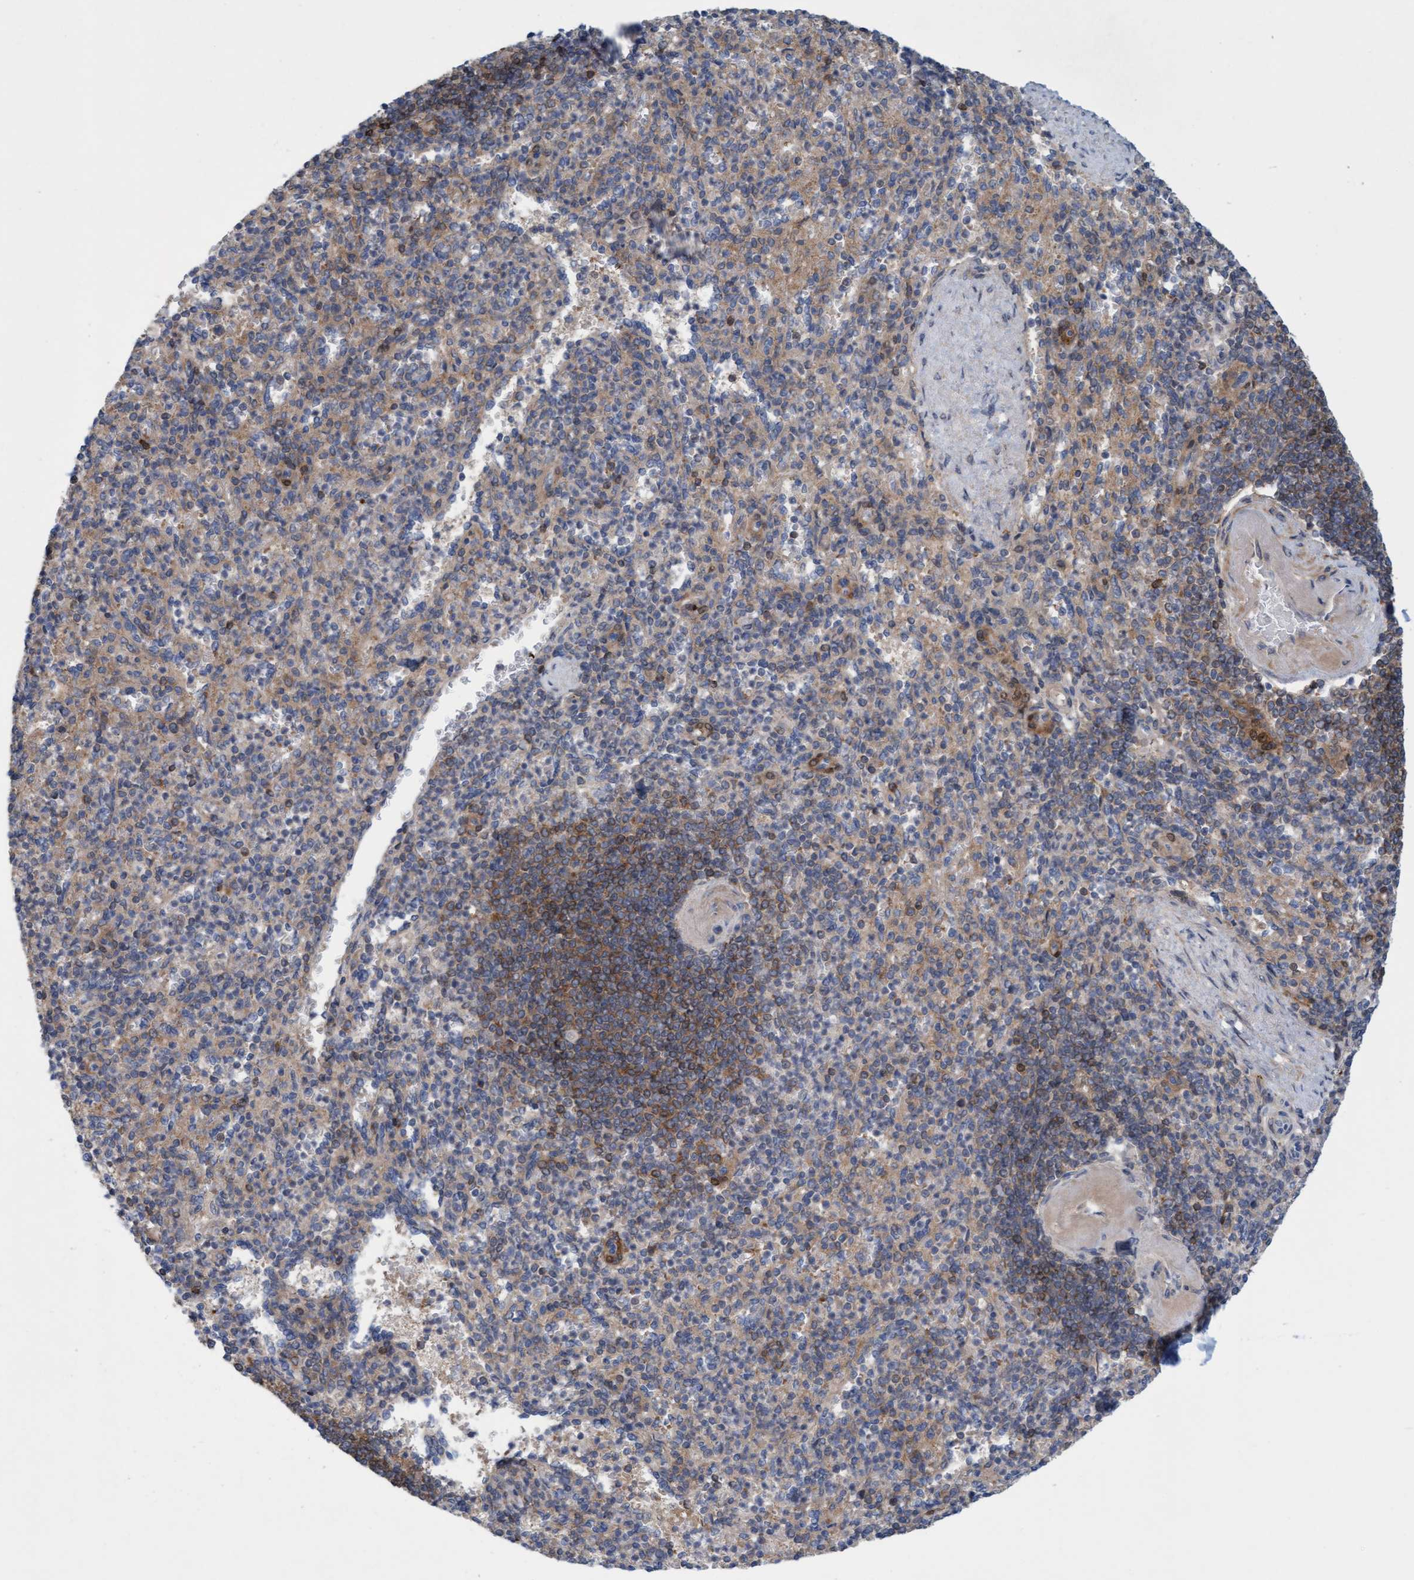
{"staining": {"intensity": "moderate", "quantity": "<25%", "location": "cytoplasmic/membranous"}, "tissue": "spleen", "cell_type": "Cells in red pulp", "image_type": "normal", "snomed": [{"axis": "morphology", "description": "Normal tissue, NOS"}, {"axis": "topography", "description": "Spleen"}], "caption": "Immunohistochemical staining of unremarkable human spleen reveals <25% levels of moderate cytoplasmic/membranous protein positivity in approximately <25% of cells in red pulp. The staining was performed using DAB (3,3'-diaminobenzidine), with brown indicating positive protein expression. Nuclei are stained blue with hematoxylin.", "gene": "KLHL25", "patient": {"sex": "female", "age": 74}}